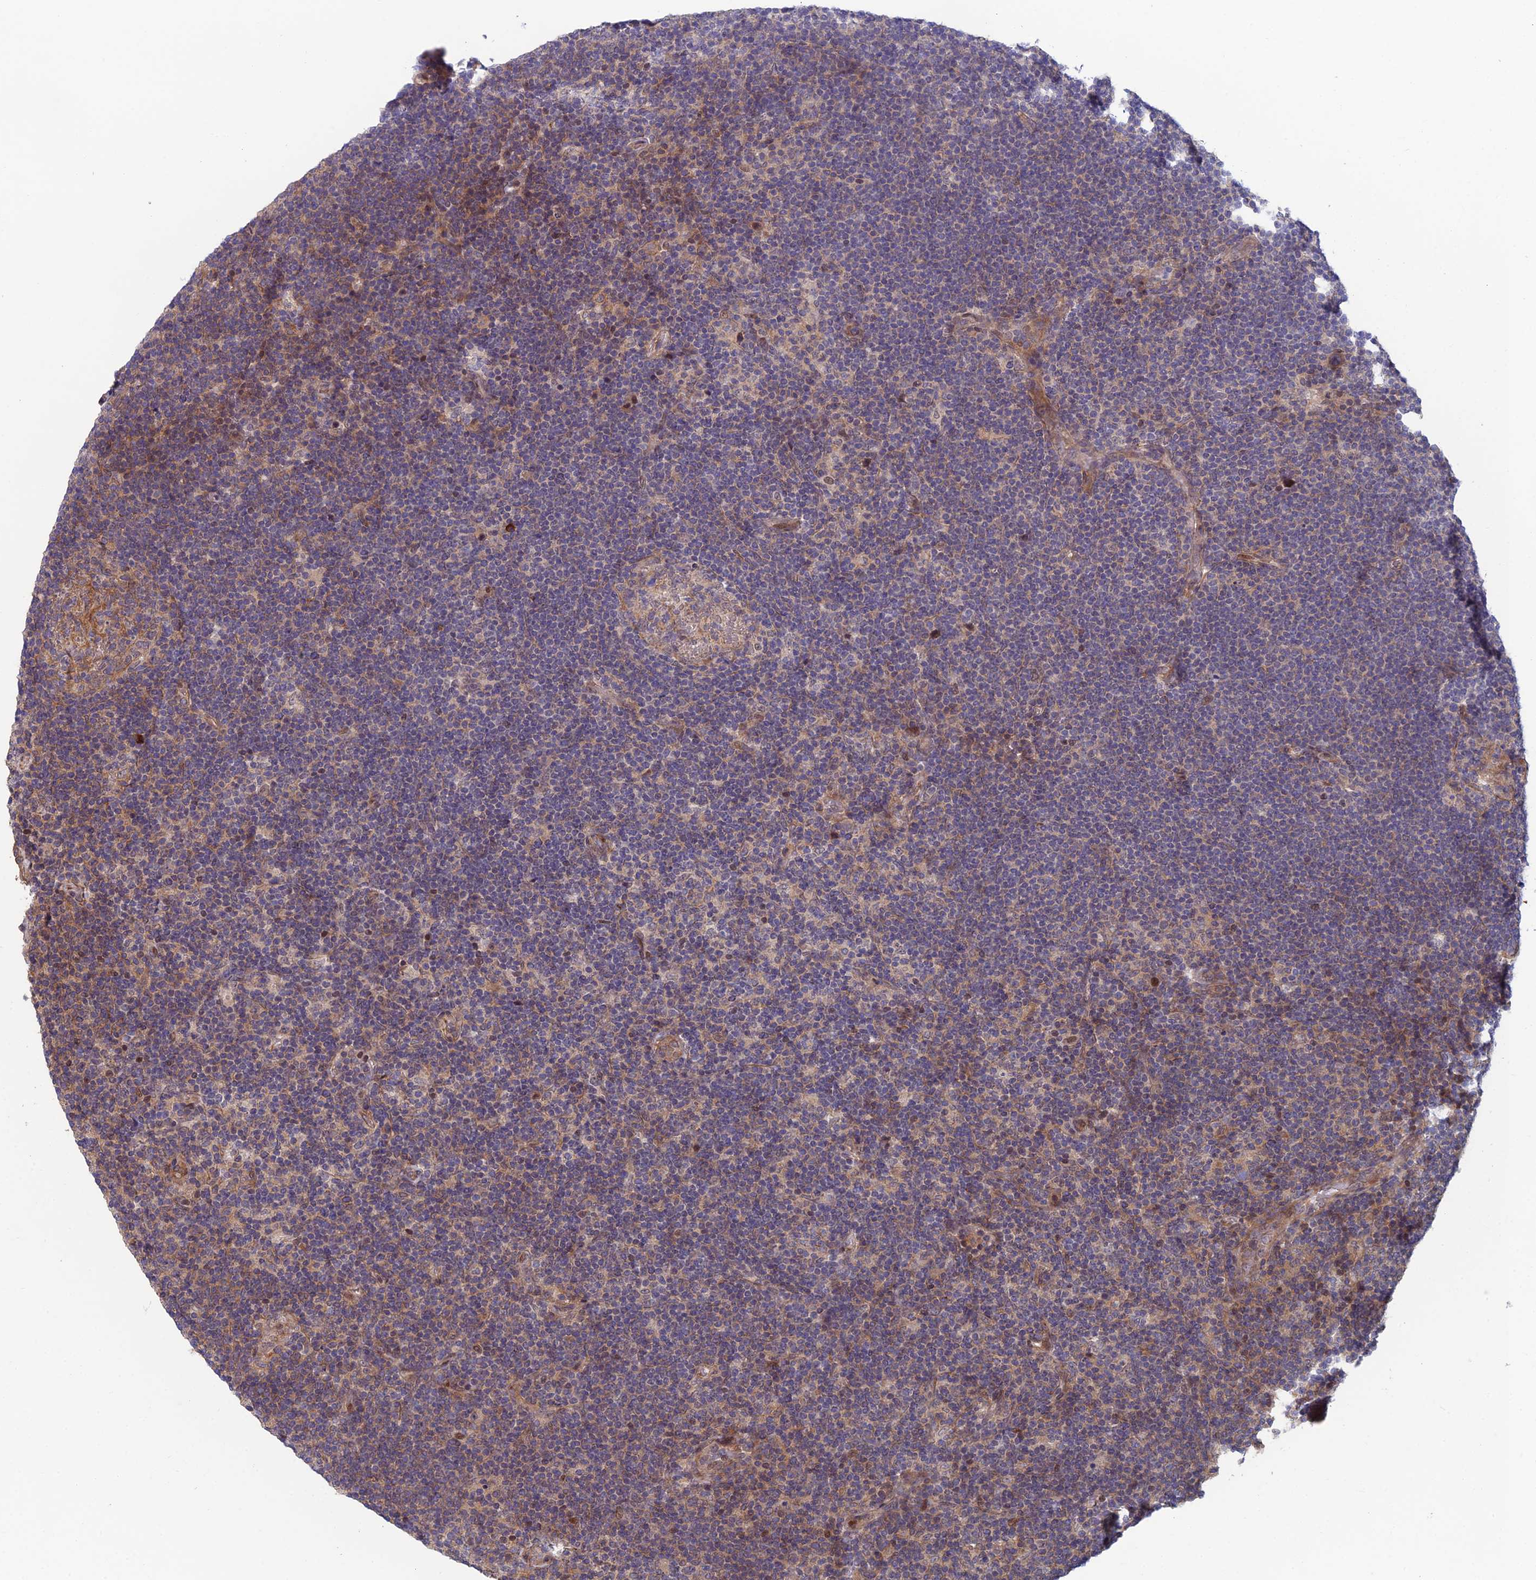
{"staining": {"intensity": "negative", "quantity": "none", "location": "none"}, "tissue": "lymphoma", "cell_type": "Tumor cells", "image_type": "cancer", "snomed": [{"axis": "morphology", "description": "Hodgkin's disease, NOS"}, {"axis": "topography", "description": "Lymph node"}], "caption": "This is an immunohistochemistry (IHC) image of human lymphoma. There is no positivity in tumor cells.", "gene": "CCDC183", "patient": {"sex": "female", "age": 57}}